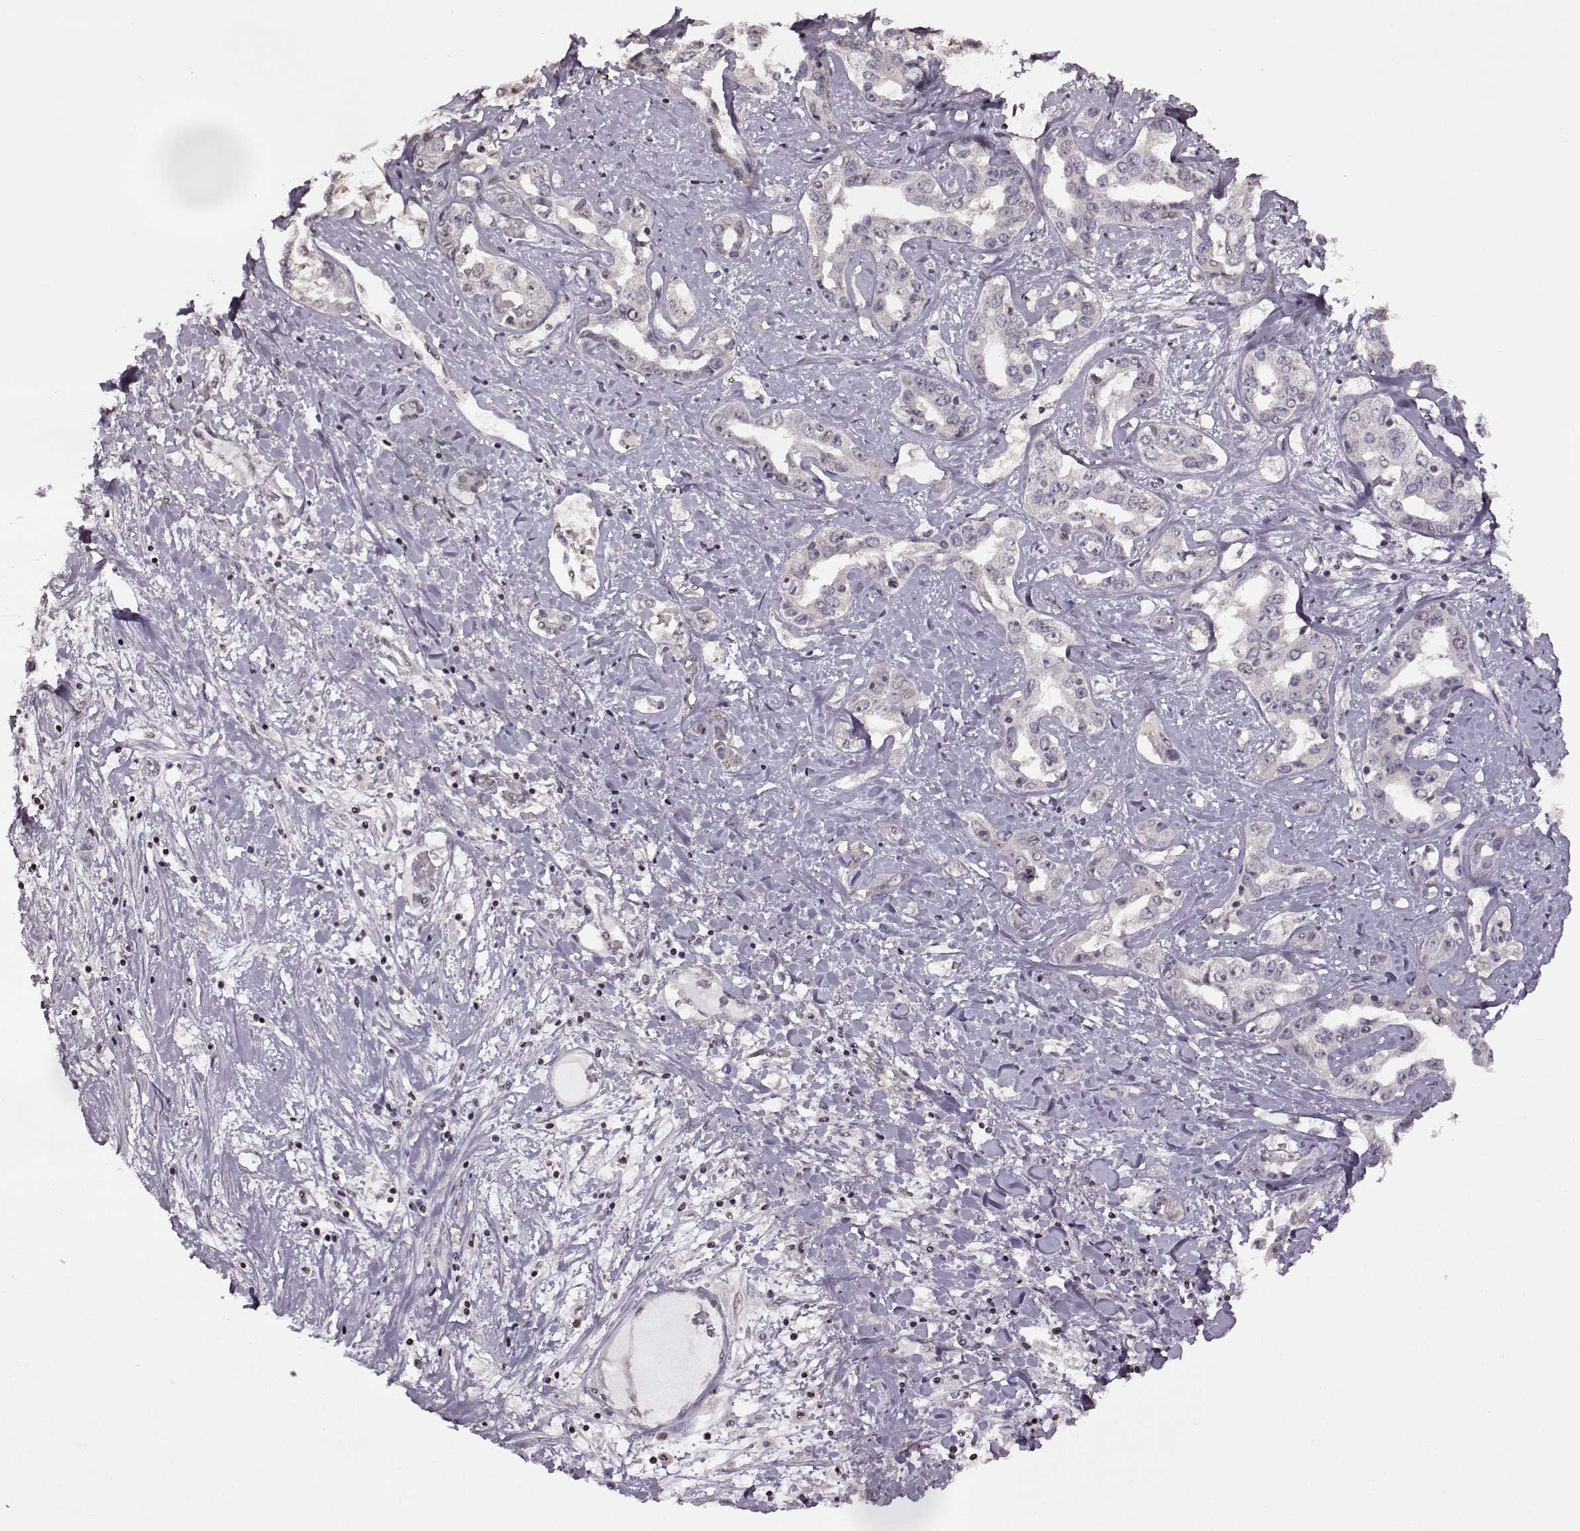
{"staining": {"intensity": "negative", "quantity": "none", "location": "none"}, "tissue": "liver cancer", "cell_type": "Tumor cells", "image_type": "cancer", "snomed": [{"axis": "morphology", "description": "Cholangiocarcinoma"}, {"axis": "topography", "description": "Liver"}], "caption": "DAB (3,3'-diaminobenzidine) immunohistochemical staining of liver cancer (cholangiocarcinoma) reveals no significant positivity in tumor cells.", "gene": "FSHB", "patient": {"sex": "male", "age": 59}}